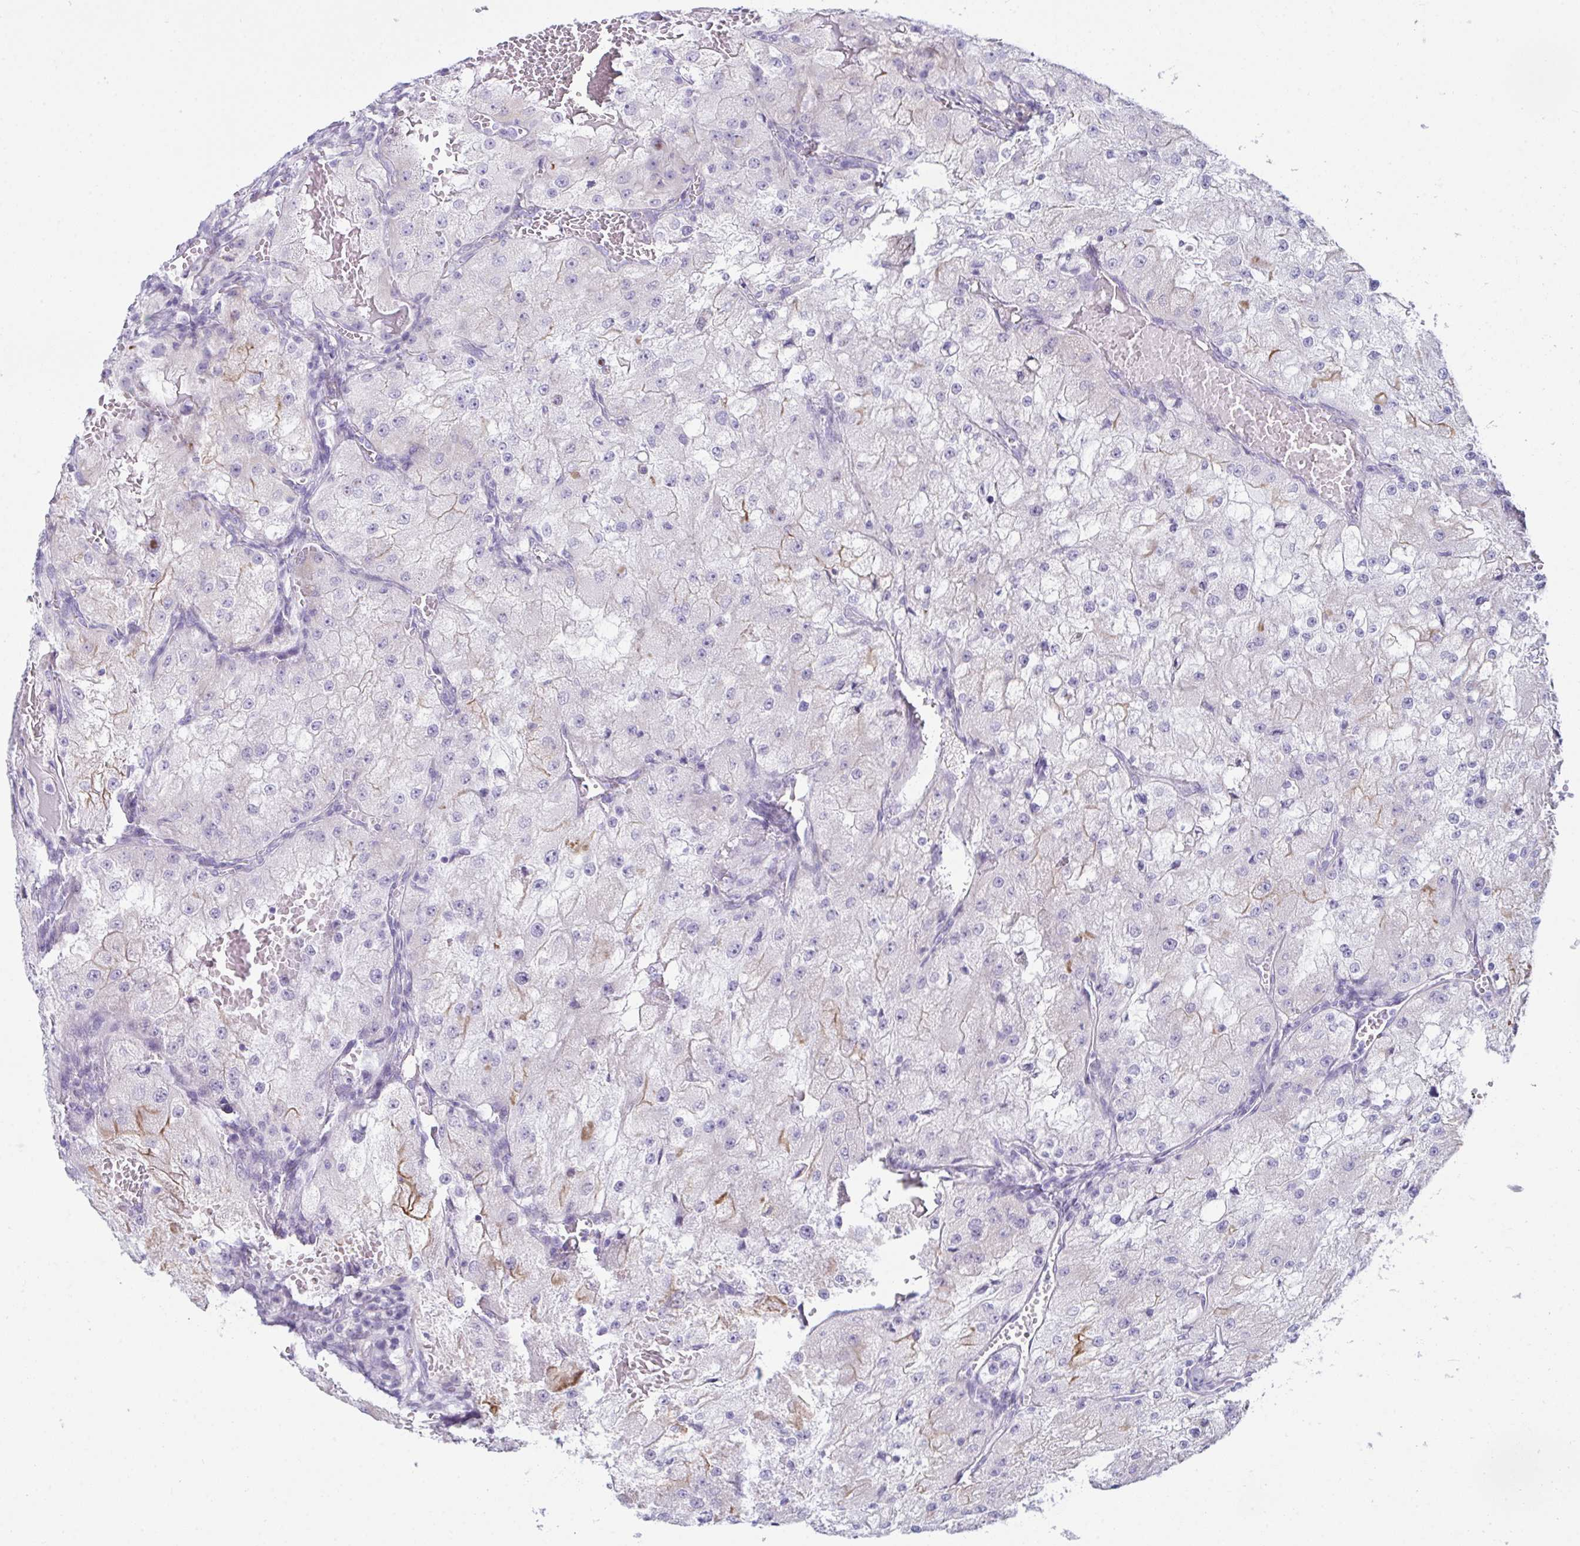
{"staining": {"intensity": "negative", "quantity": "none", "location": "none"}, "tissue": "renal cancer", "cell_type": "Tumor cells", "image_type": "cancer", "snomed": [{"axis": "morphology", "description": "Adenocarcinoma, NOS"}, {"axis": "topography", "description": "Kidney"}], "caption": "This is an immunohistochemistry micrograph of human renal cancer (adenocarcinoma). There is no positivity in tumor cells.", "gene": "BBS1", "patient": {"sex": "female", "age": 74}}